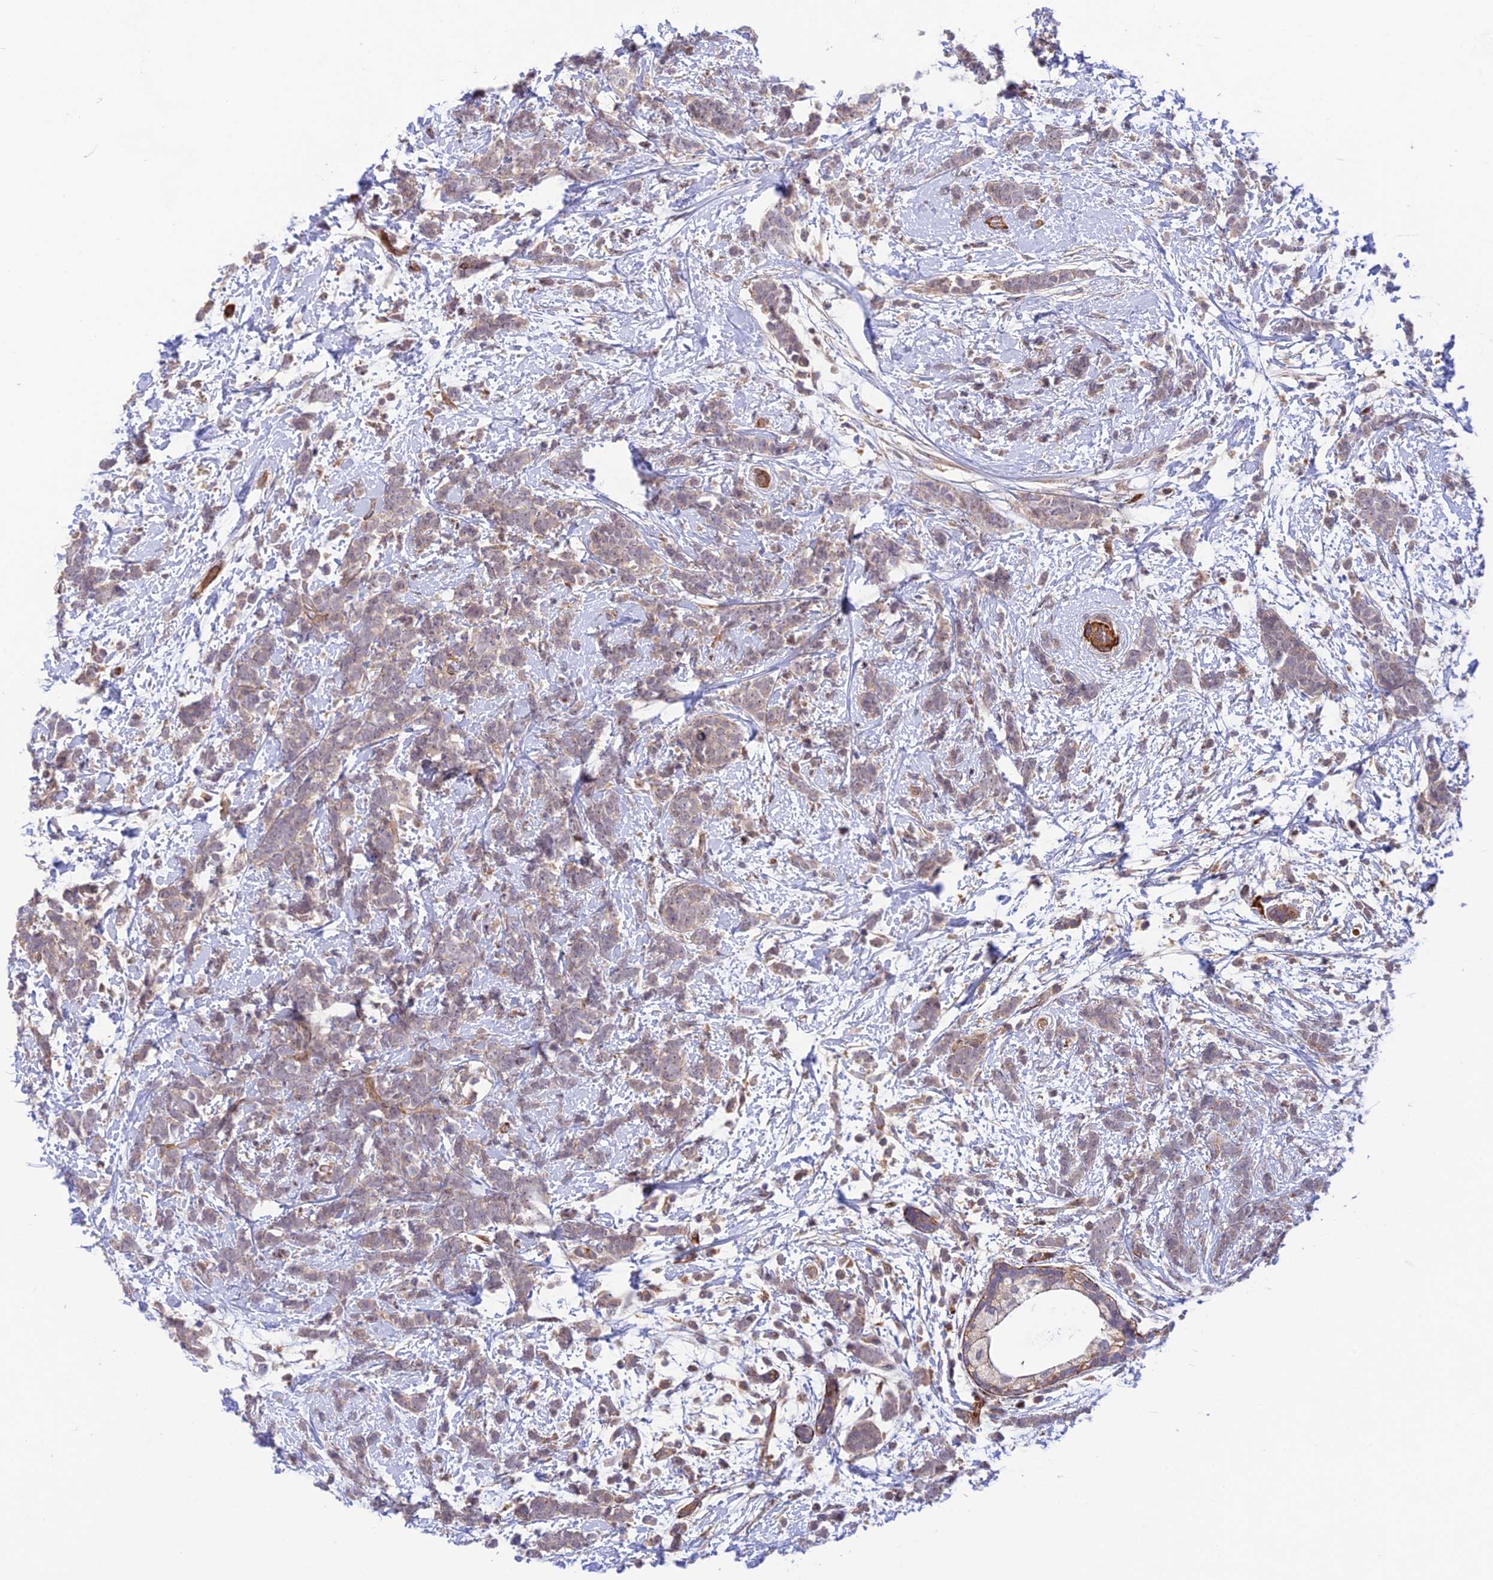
{"staining": {"intensity": "weak", "quantity": "<25%", "location": "cytoplasmic/membranous"}, "tissue": "breast cancer", "cell_type": "Tumor cells", "image_type": "cancer", "snomed": [{"axis": "morphology", "description": "Lobular carcinoma"}, {"axis": "topography", "description": "Breast"}], "caption": "Immunohistochemical staining of human breast cancer displays no significant expression in tumor cells.", "gene": "ZNF584", "patient": {"sex": "female", "age": 58}}